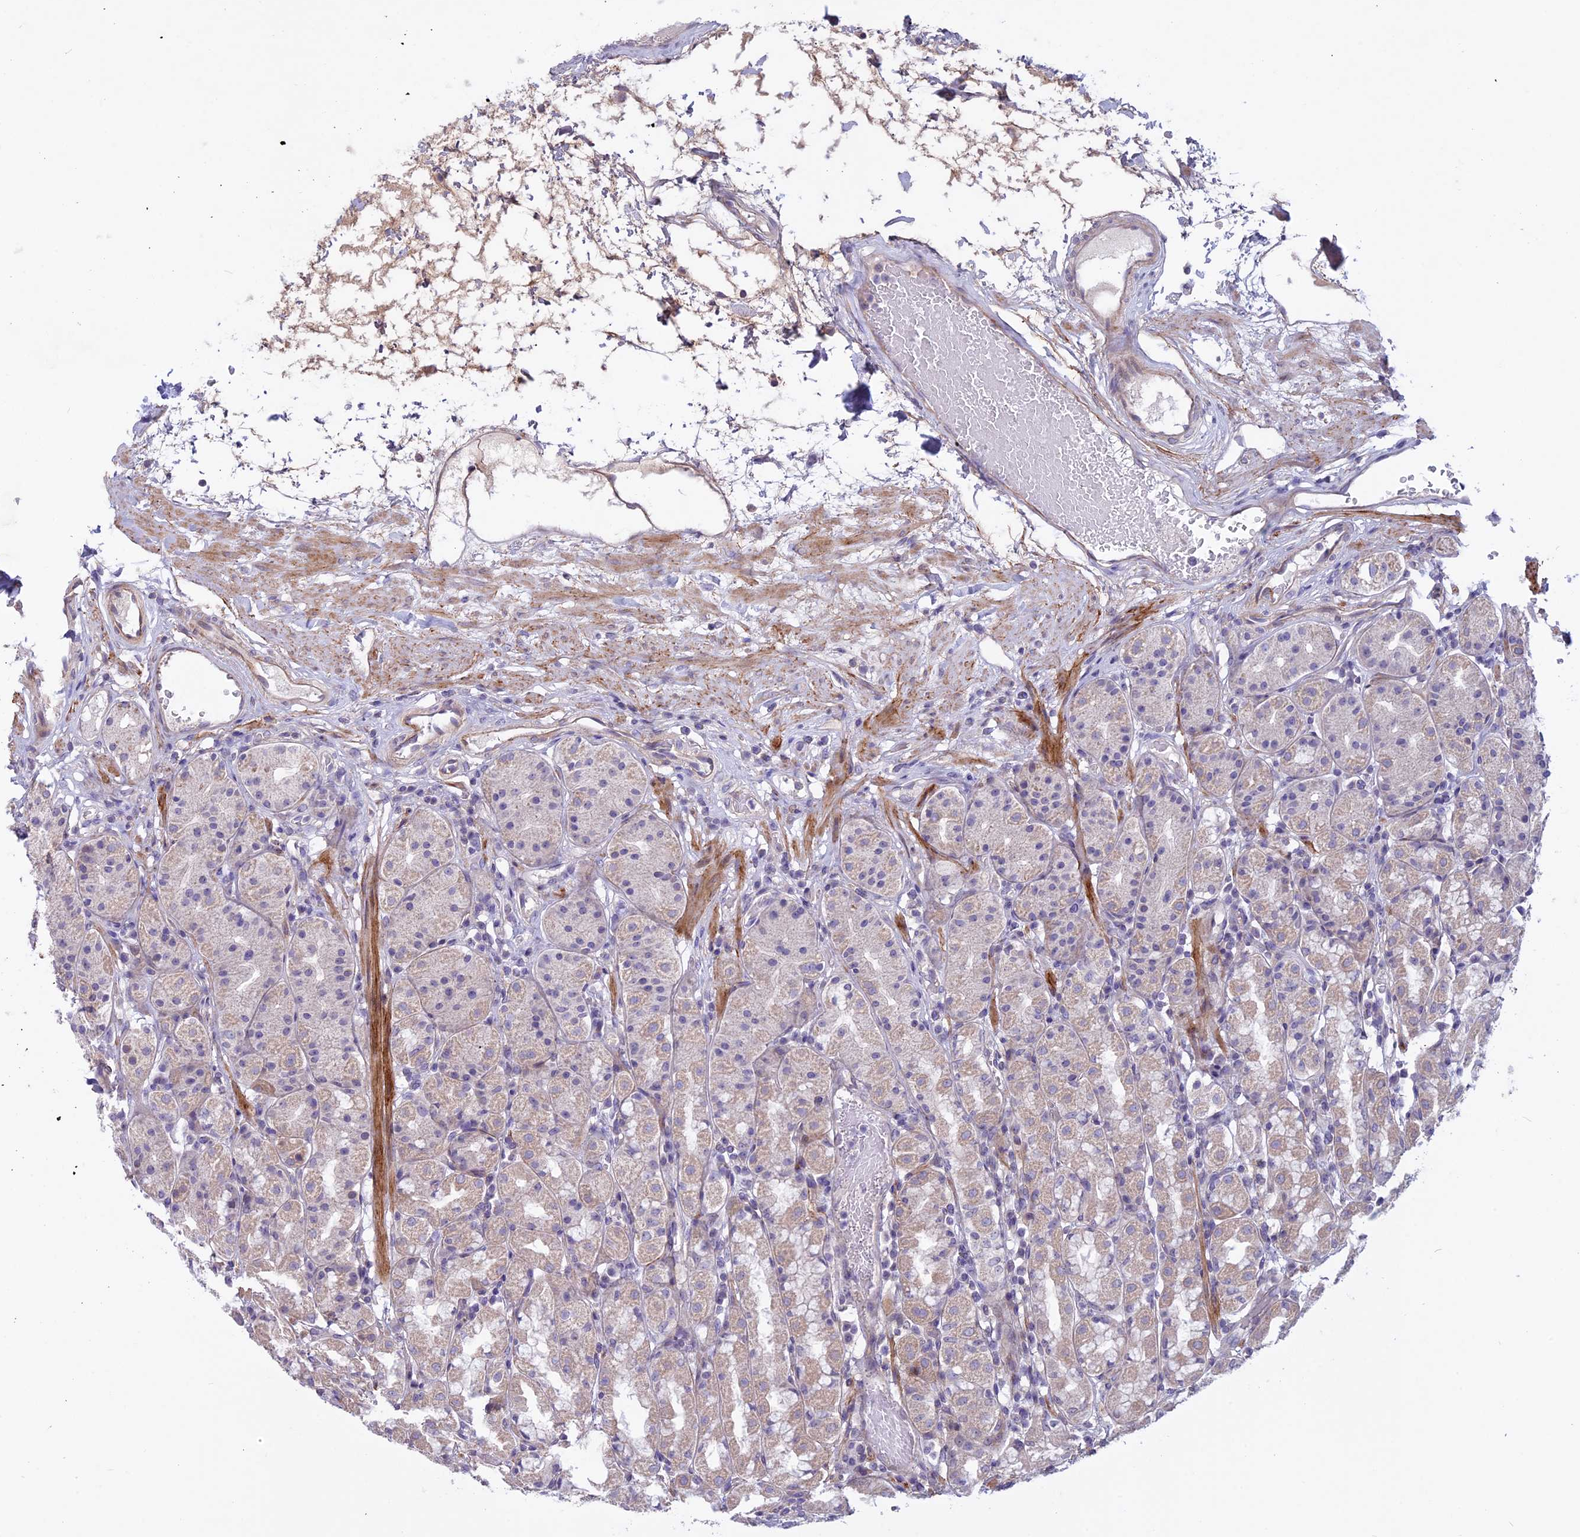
{"staining": {"intensity": "weak", "quantity": "25%-75%", "location": "cytoplasmic/membranous"}, "tissue": "stomach", "cell_type": "Glandular cells", "image_type": "normal", "snomed": [{"axis": "morphology", "description": "Normal tissue, NOS"}, {"axis": "topography", "description": "Stomach, lower"}], "caption": "Weak cytoplasmic/membranous staining for a protein is seen in approximately 25%-75% of glandular cells of benign stomach using immunohistochemistry.", "gene": "SPHKAP", "patient": {"sex": "female", "age": 56}}